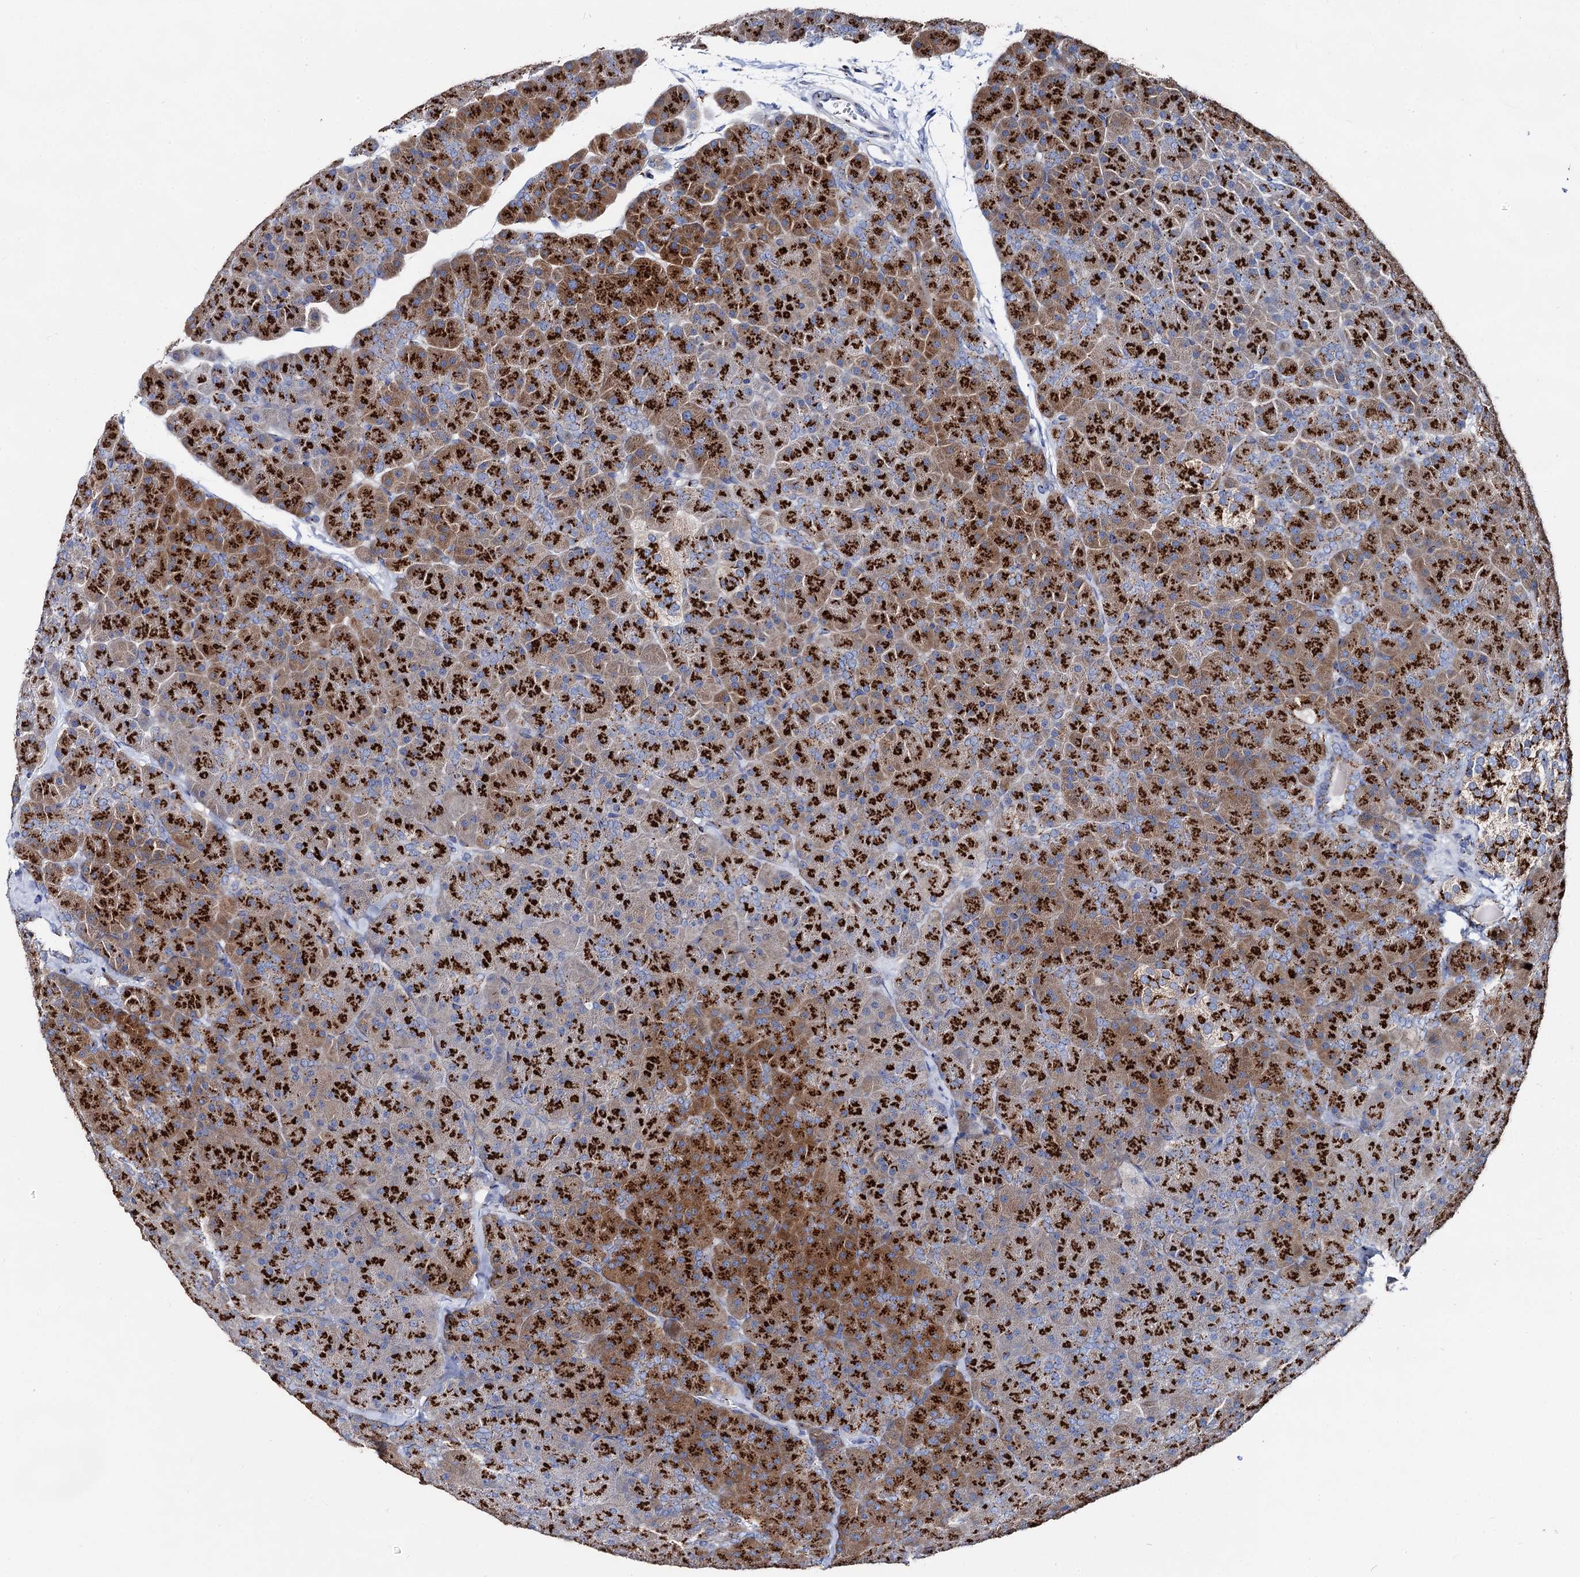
{"staining": {"intensity": "strong", "quantity": ">75%", "location": "cytoplasmic/membranous"}, "tissue": "pancreas", "cell_type": "Exocrine glandular cells", "image_type": "normal", "snomed": [{"axis": "morphology", "description": "Normal tissue, NOS"}, {"axis": "topography", "description": "Pancreas"}], "caption": "The histopathology image displays a brown stain indicating the presence of a protein in the cytoplasmic/membranous of exocrine glandular cells in pancreas. The staining was performed using DAB, with brown indicating positive protein expression. Nuclei are stained blue with hematoxylin.", "gene": "TM9SF3", "patient": {"sex": "male", "age": 36}}